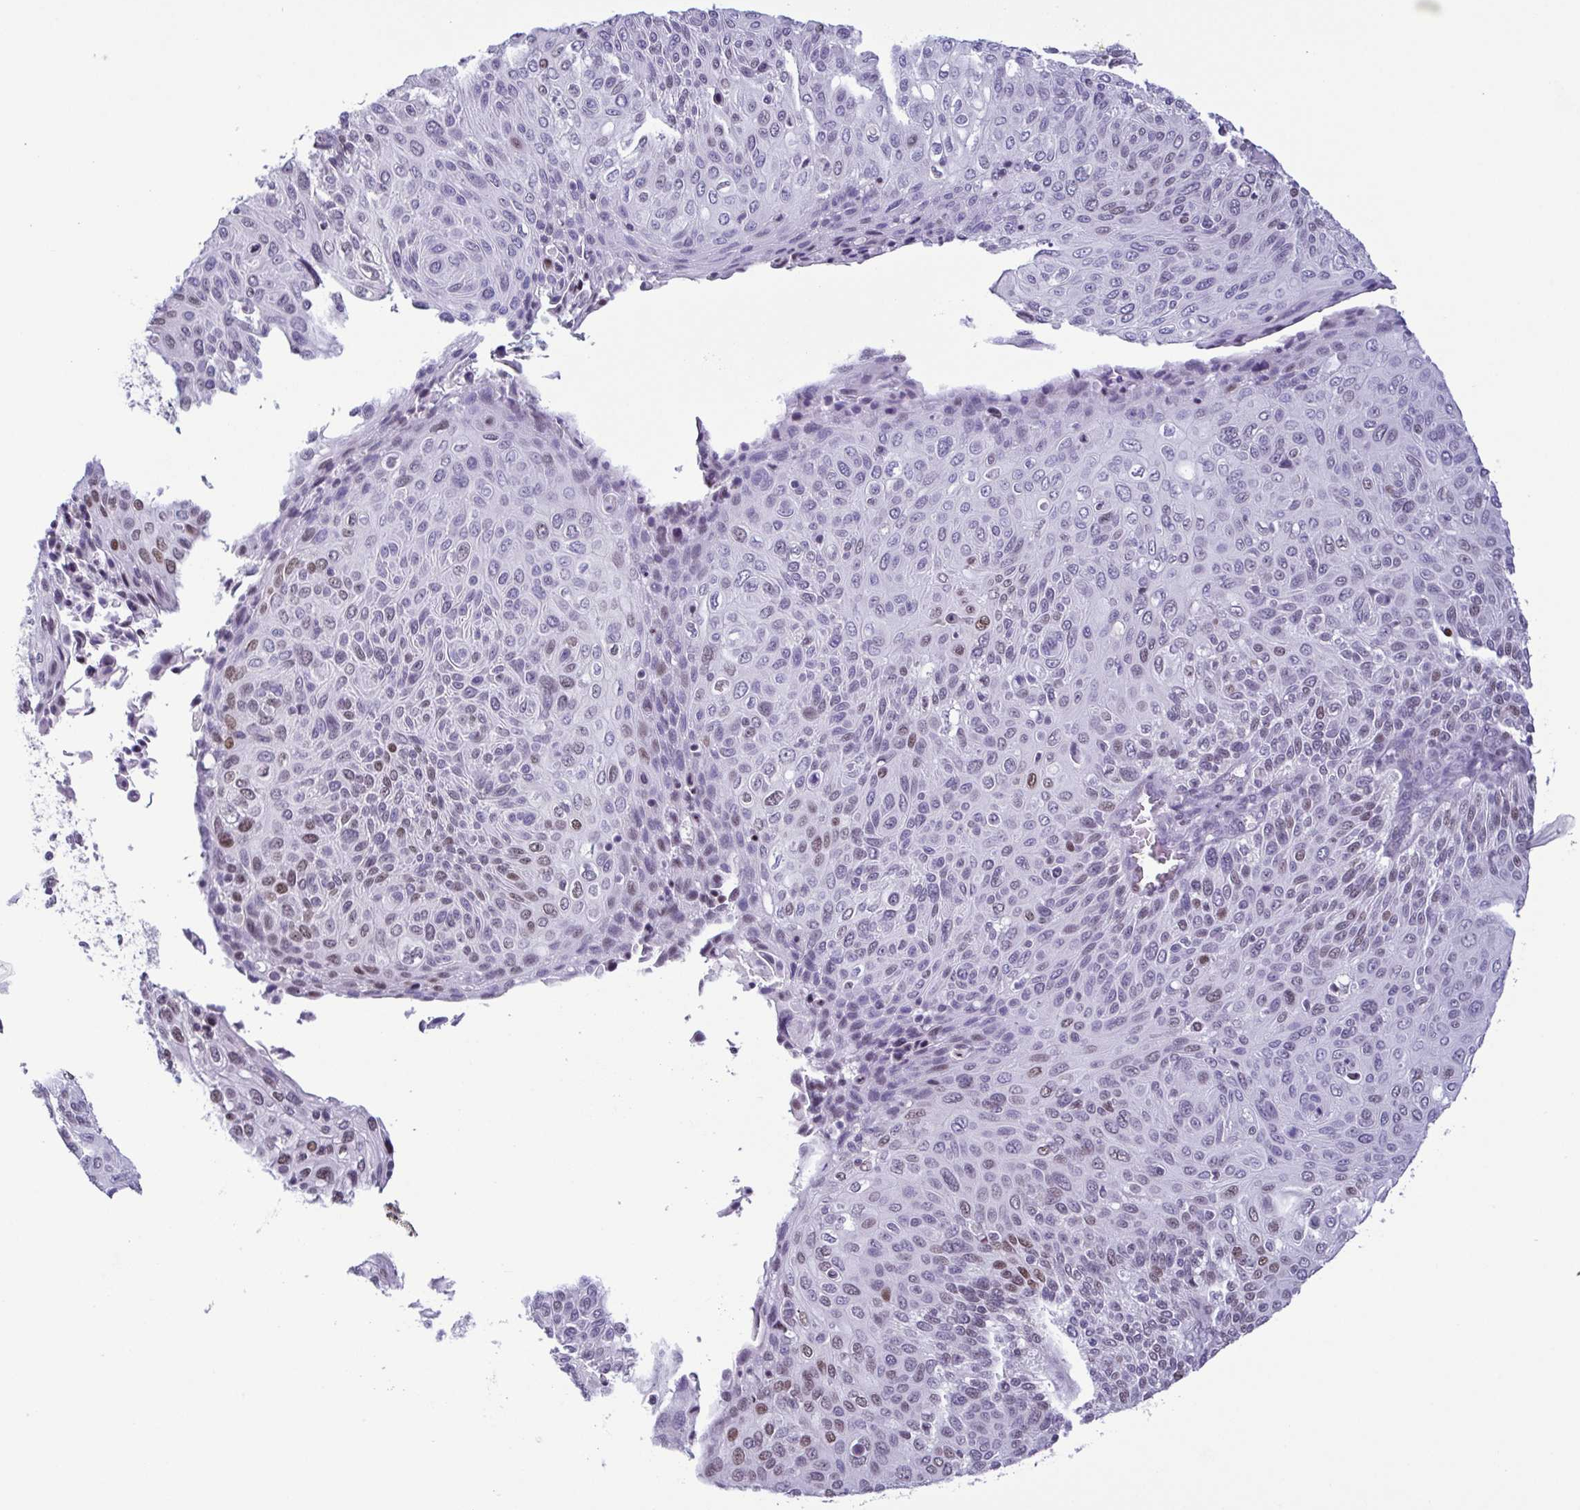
{"staining": {"intensity": "weak", "quantity": "<25%", "location": "nuclear"}, "tissue": "cervical cancer", "cell_type": "Tumor cells", "image_type": "cancer", "snomed": [{"axis": "morphology", "description": "Squamous cell carcinoma, NOS"}, {"axis": "topography", "description": "Cervix"}], "caption": "Tumor cells show no significant staining in cervical cancer (squamous cell carcinoma).", "gene": "IRF1", "patient": {"sex": "female", "age": 31}}